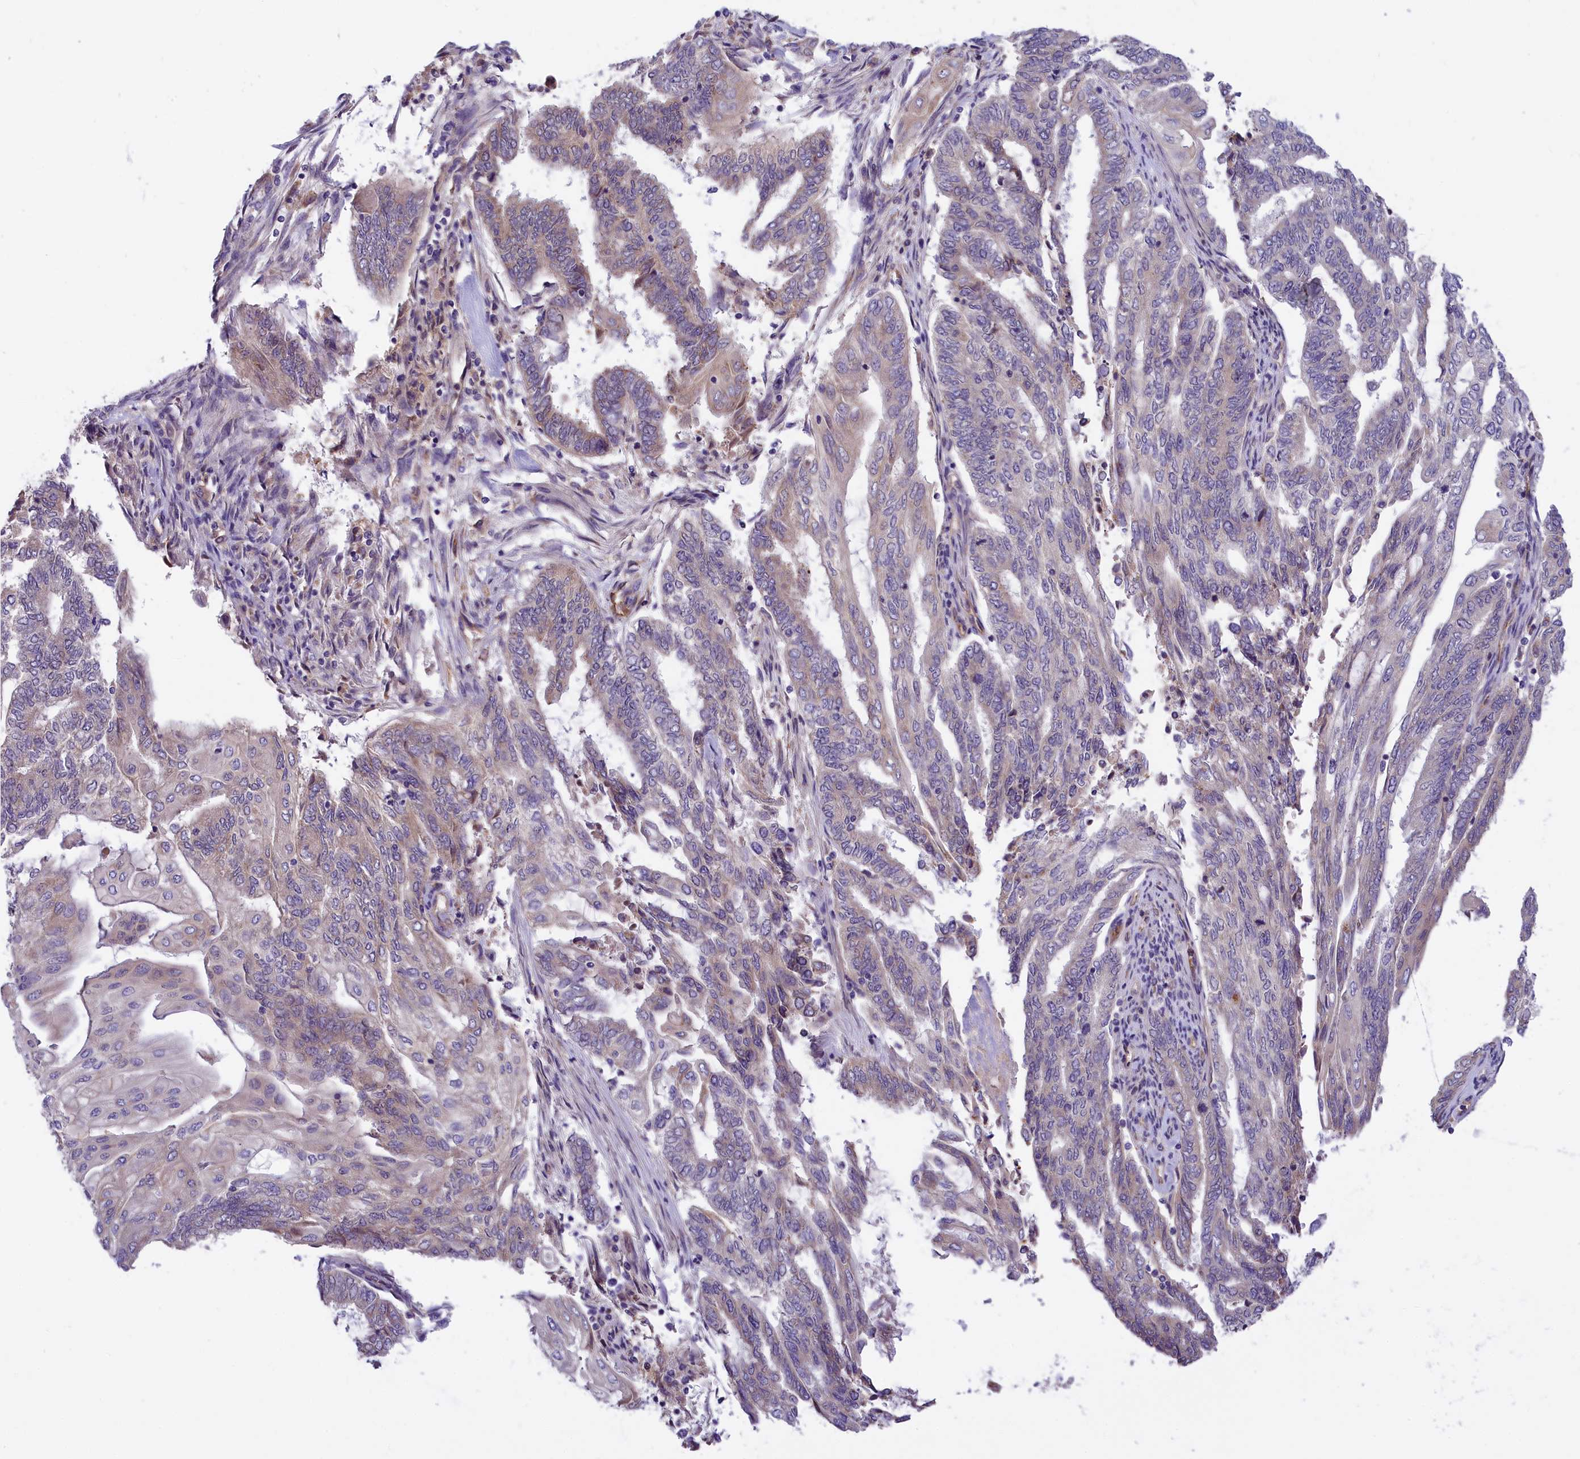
{"staining": {"intensity": "weak", "quantity": "<25%", "location": "cytoplasmic/membranous"}, "tissue": "endometrial cancer", "cell_type": "Tumor cells", "image_type": "cancer", "snomed": [{"axis": "morphology", "description": "Adenocarcinoma, NOS"}, {"axis": "topography", "description": "Uterus"}, {"axis": "topography", "description": "Endometrium"}], "caption": "The histopathology image demonstrates no staining of tumor cells in endometrial adenocarcinoma. (DAB IHC with hematoxylin counter stain).", "gene": "DNAJB9", "patient": {"sex": "female", "age": 70}}